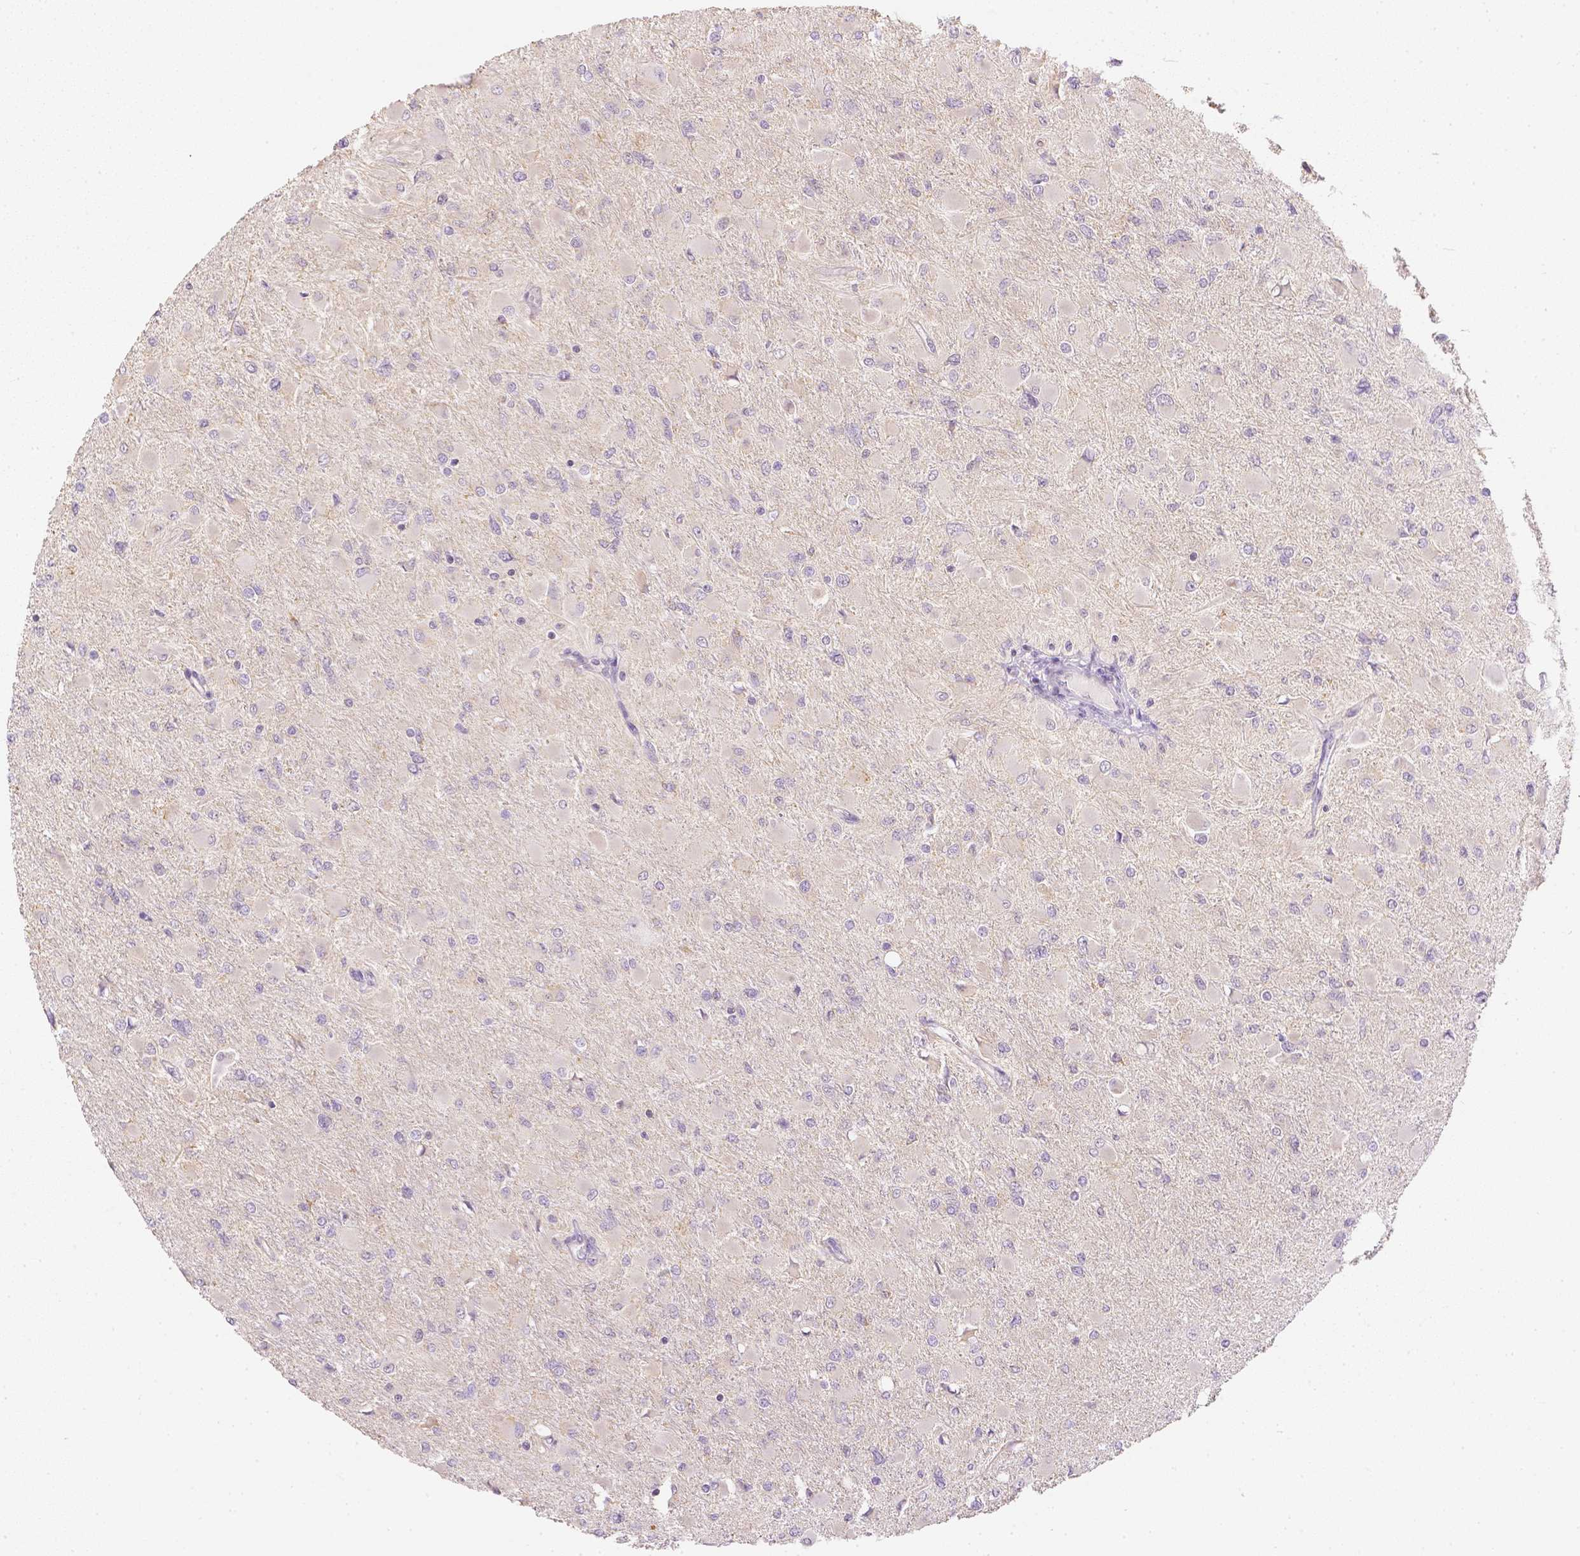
{"staining": {"intensity": "negative", "quantity": "none", "location": "none"}, "tissue": "glioma", "cell_type": "Tumor cells", "image_type": "cancer", "snomed": [{"axis": "morphology", "description": "Glioma, malignant, High grade"}, {"axis": "topography", "description": "Cerebral cortex"}], "caption": "DAB immunohistochemical staining of human malignant high-grade glioma exhibits no significant positivity in tumor cells.", "gene": "NVL", "patient": {"sex": "female", "age": 36}}